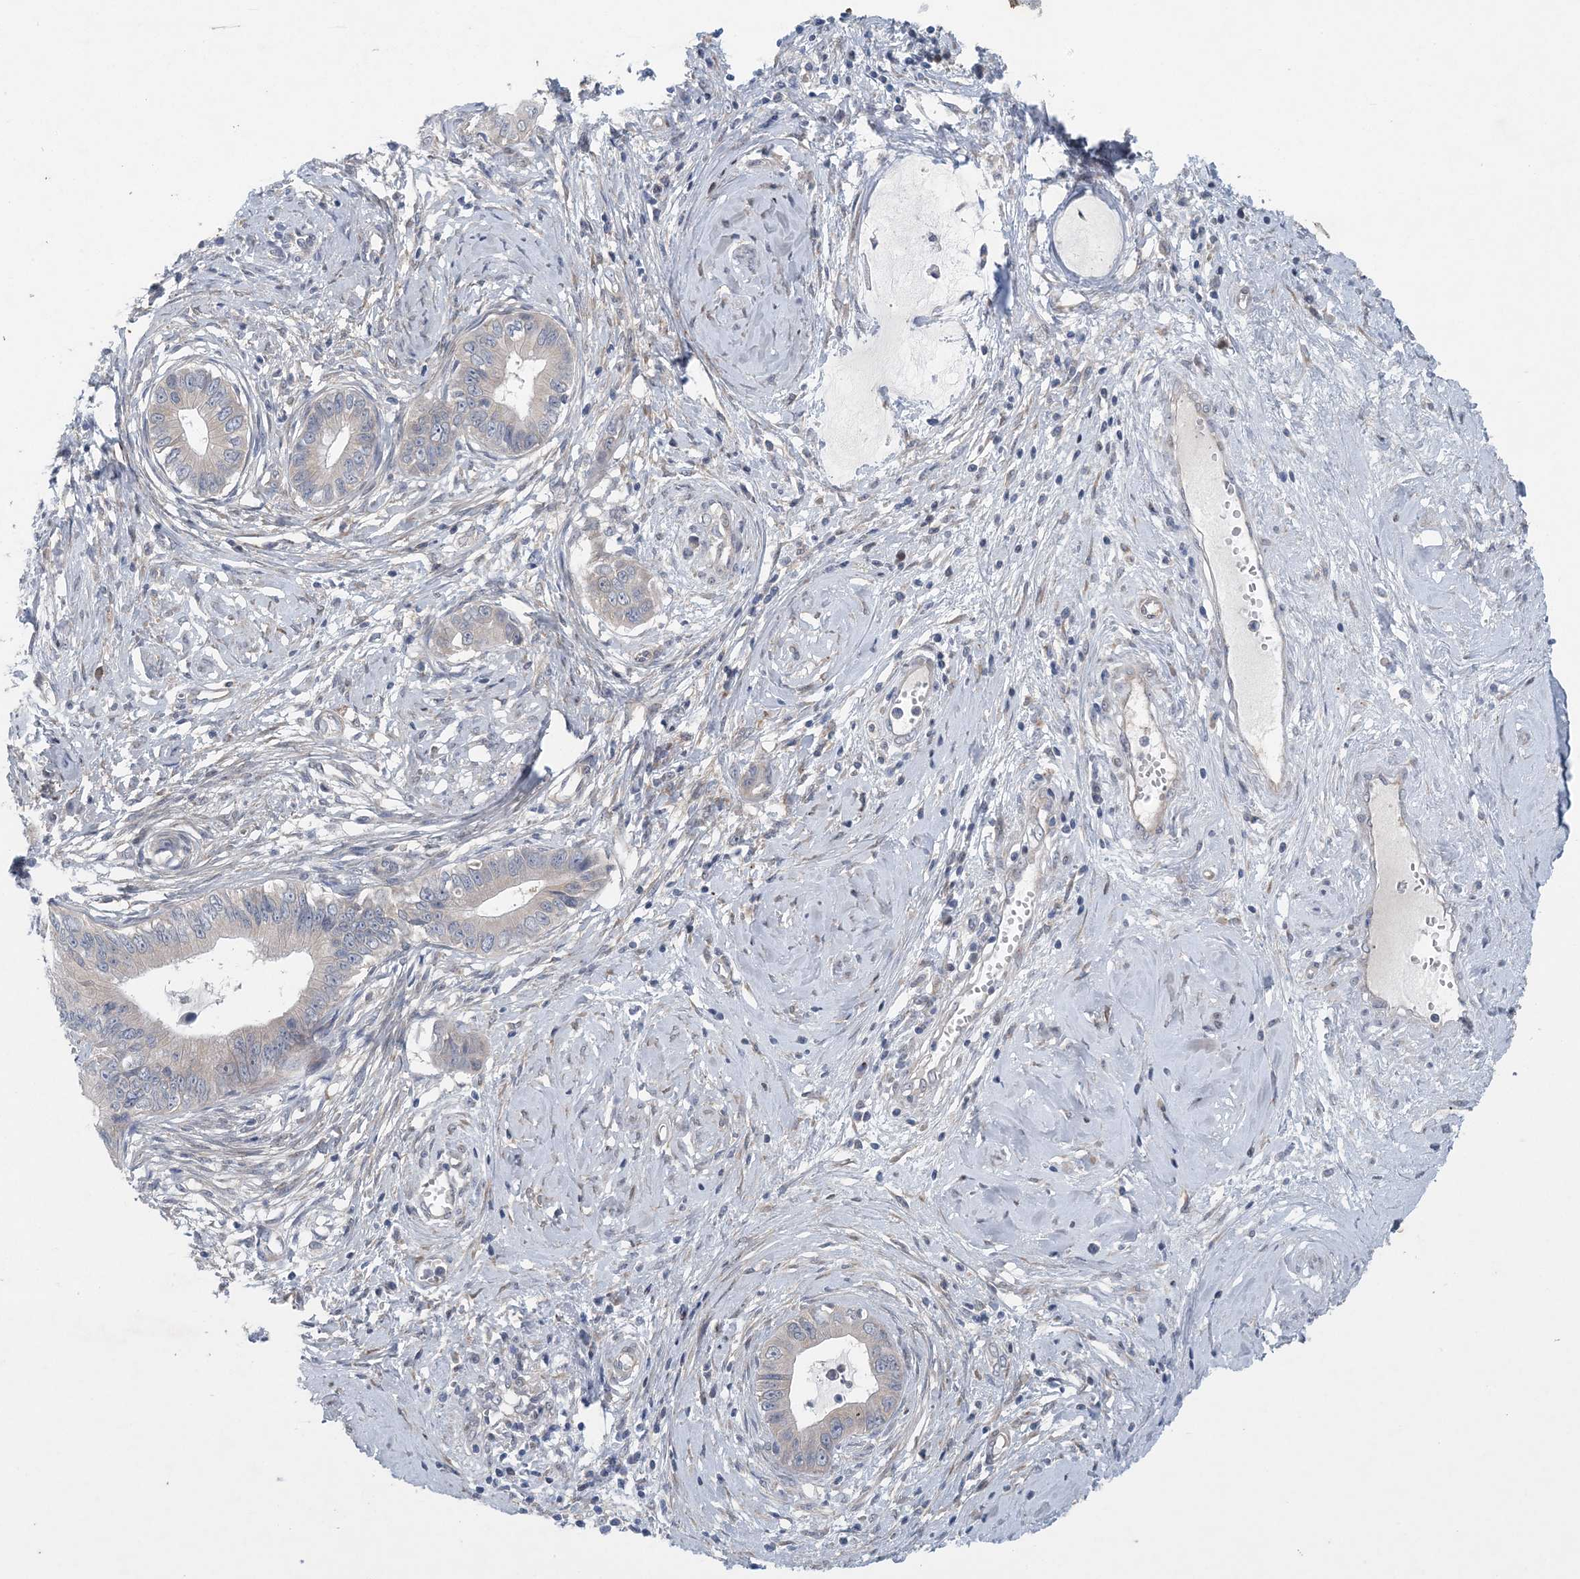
{"staining": {"intensity": "negative", "quantity": "none", "location": "none"}, "tissue": "cervical cancer", "cell_type": "Tumor cells", "image_type": "cancer", "snomed": [{"axis": "morphology", "description": "Adenocarcinoma, NOS"}, {"axis": "topography", "description": "Cervix"}], "caption": "Tumor cells show no significant protein staining in cervical adenocarcinoma.", "gene": "HIKESHI", "patient": {"sex": "female", "age": 44}}